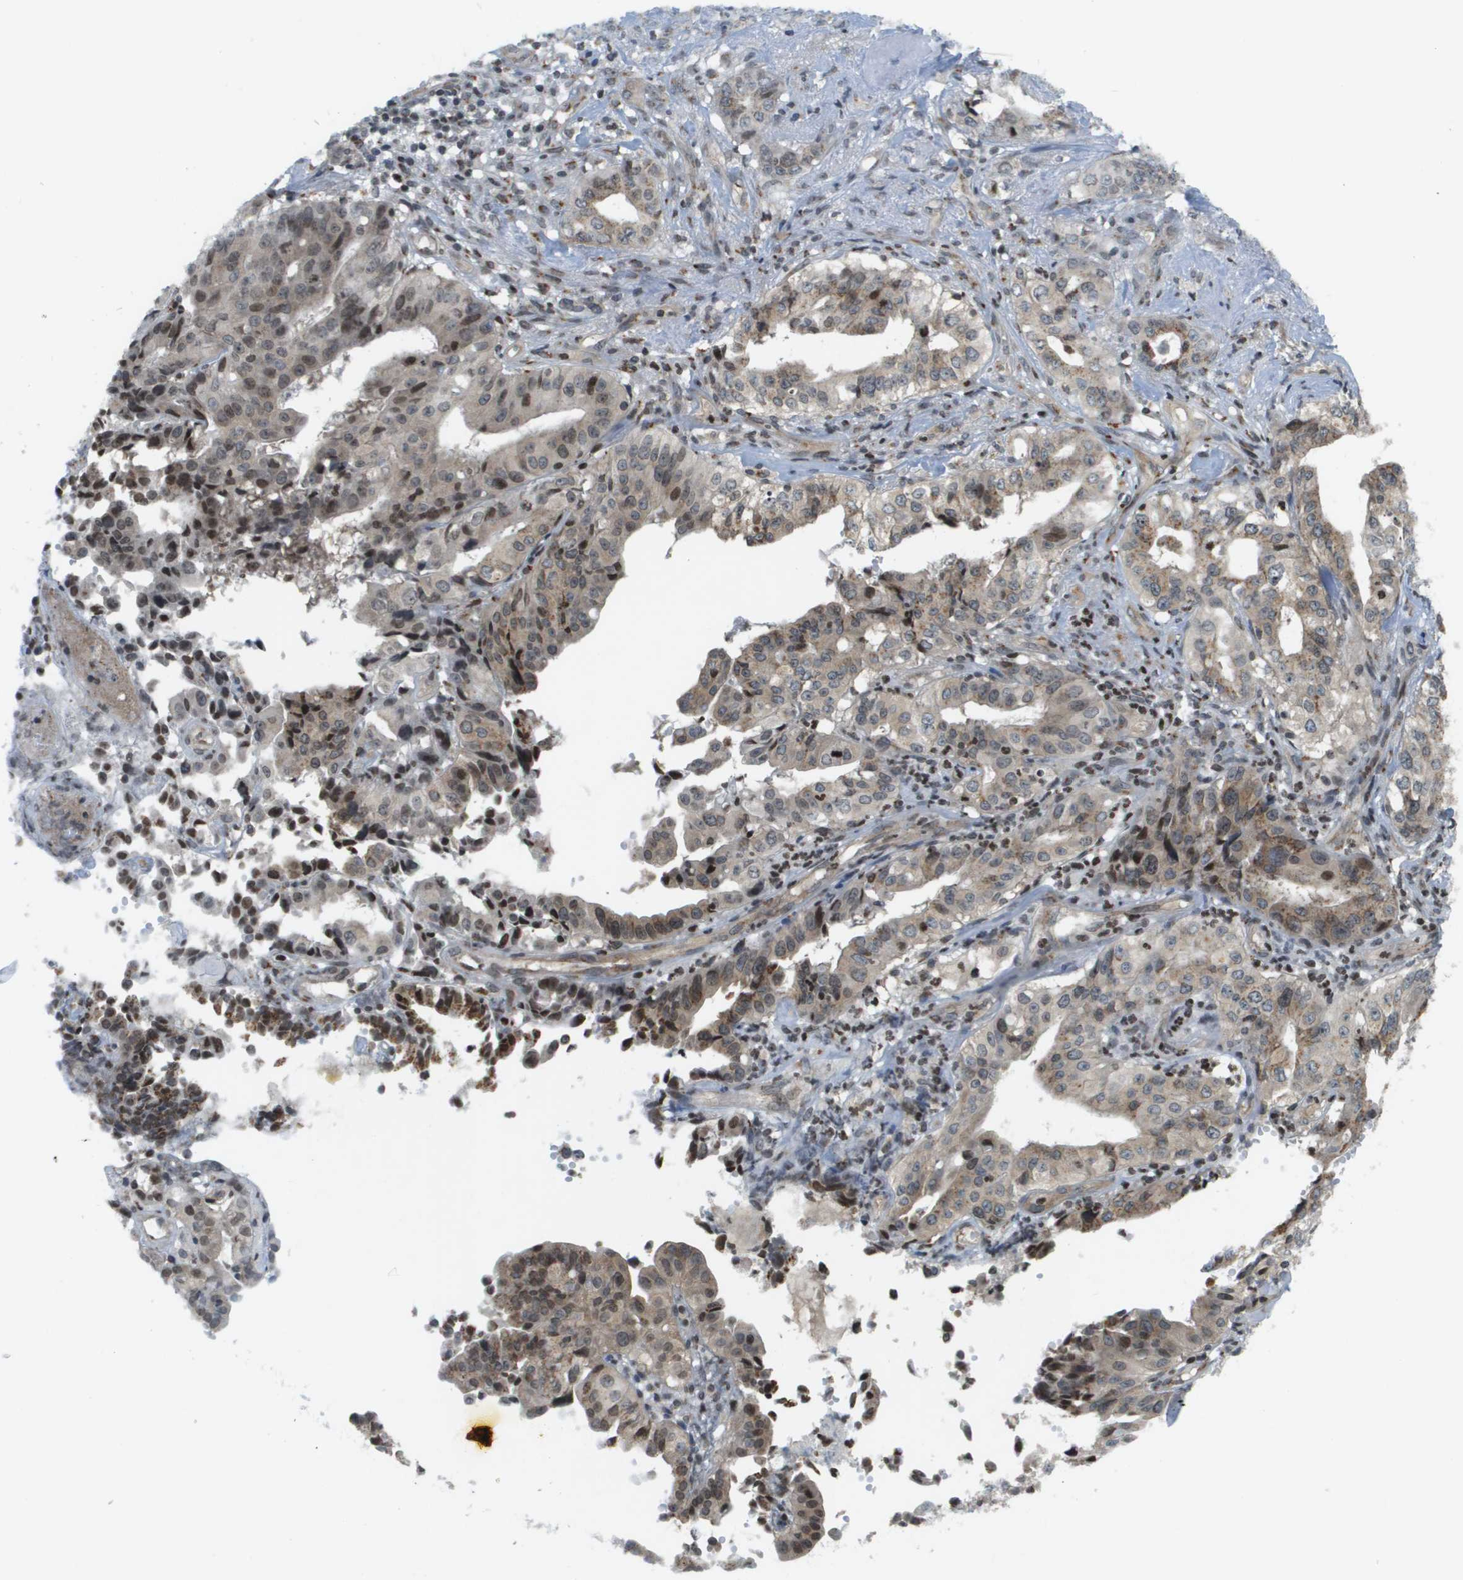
{"staining": {"intensity": "moderate", "quantity": "25%-75%", "location": "cytoplasmic/membranous,nuclear"}, "tissue": "liver cancer", "cell_type": "Tumor cells", "image_type": "cancer", "snomed": [{"axis": "morphology", "description": "Cholangiocarcinoma"}, {"axis": "topography", "description": "Liver"}], "caption": "Protein analysis of liver cancer tissue shows moderate cytoplasmic/membranous and nuclear staining in about 25%-75% of tumor cells. (DAB = brown stain, brightfield microscopy at high magnification).", "gene": "EVC", "patient": {"sex": "female", "age": 61}}